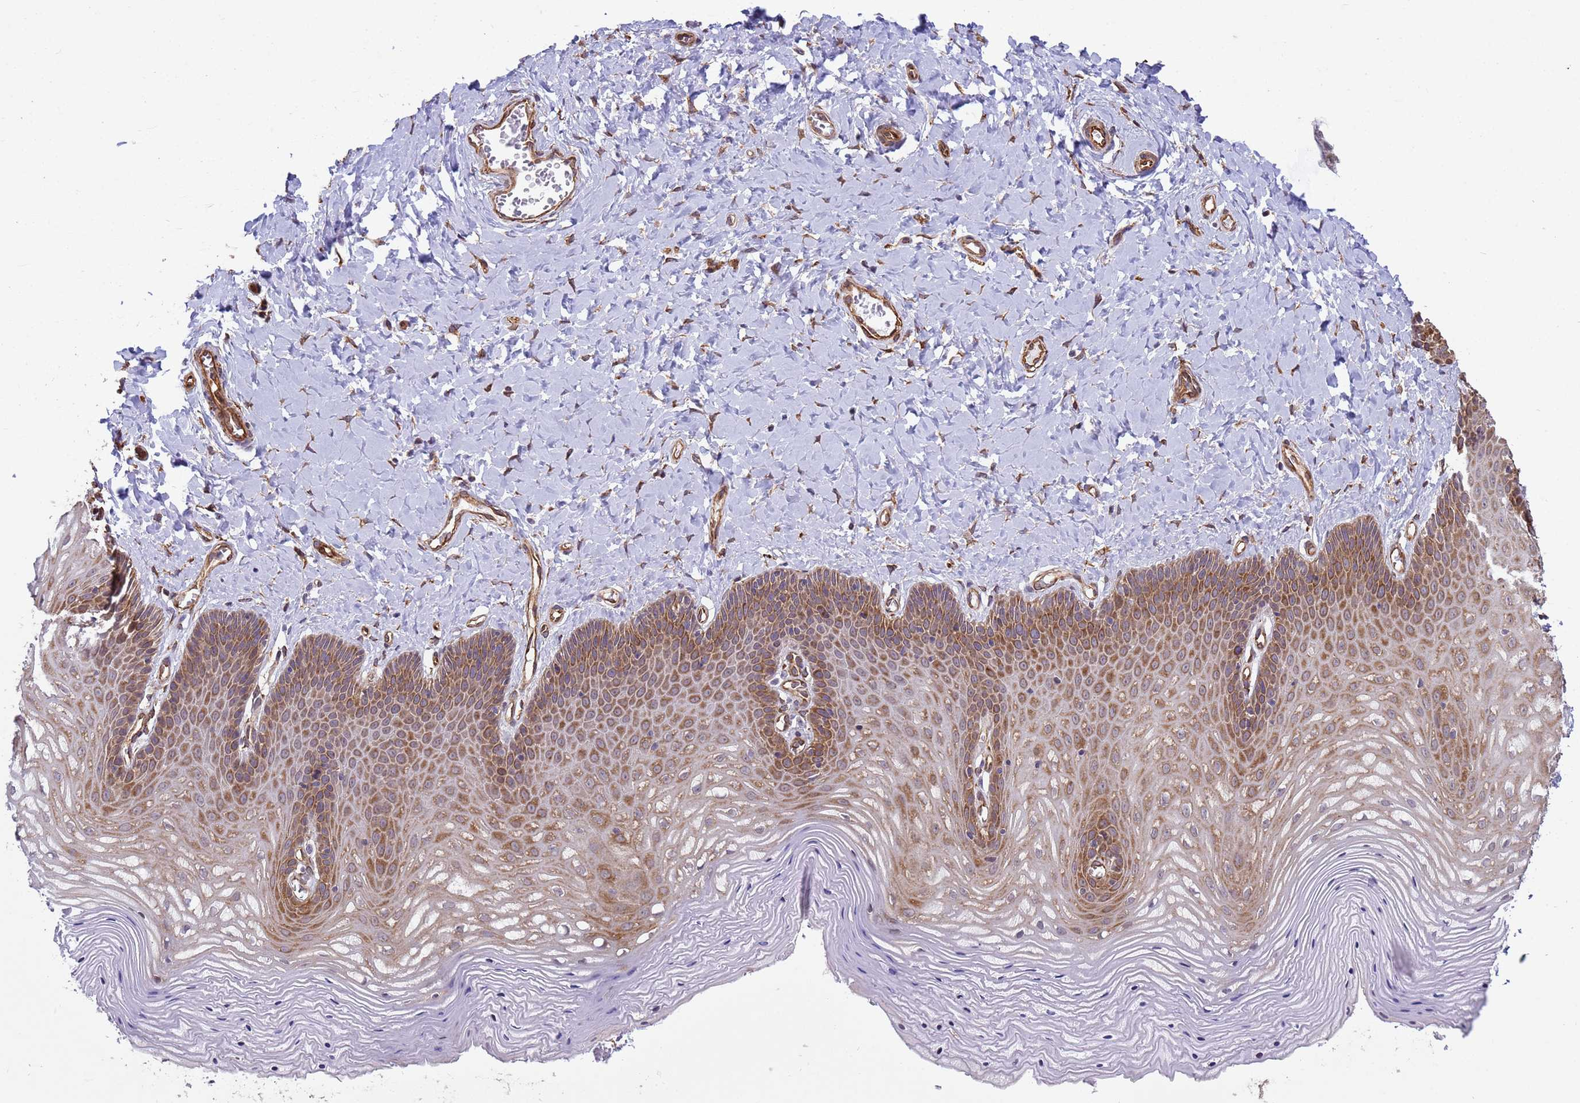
{"staining": {"intensity": "moderate", "quantity": "25%-75%", "location": "cytoplasmic/membranous"}, "tissue": "vagina", "cell_type": "Squamous epithelial cells", "image_type": "normal", "snomed": [{"axis": "morphology", "description": "Normal tissue, NOS"}, {"axis": "topography", "description": "Vagina"}], "caption": "A photomicrograph of vagina stained for a protein exhibits moderate cytoplasmic/membranous brown staining in squamous epithelial cells. (Stains: DAB (3,3'-diaminobenzidine) in brown, nuclei in blue, Microscopy: brightfield microscopy at high magnification).", "gene": "ITGB4", "patient": {"sex": "female", "age": 65}}